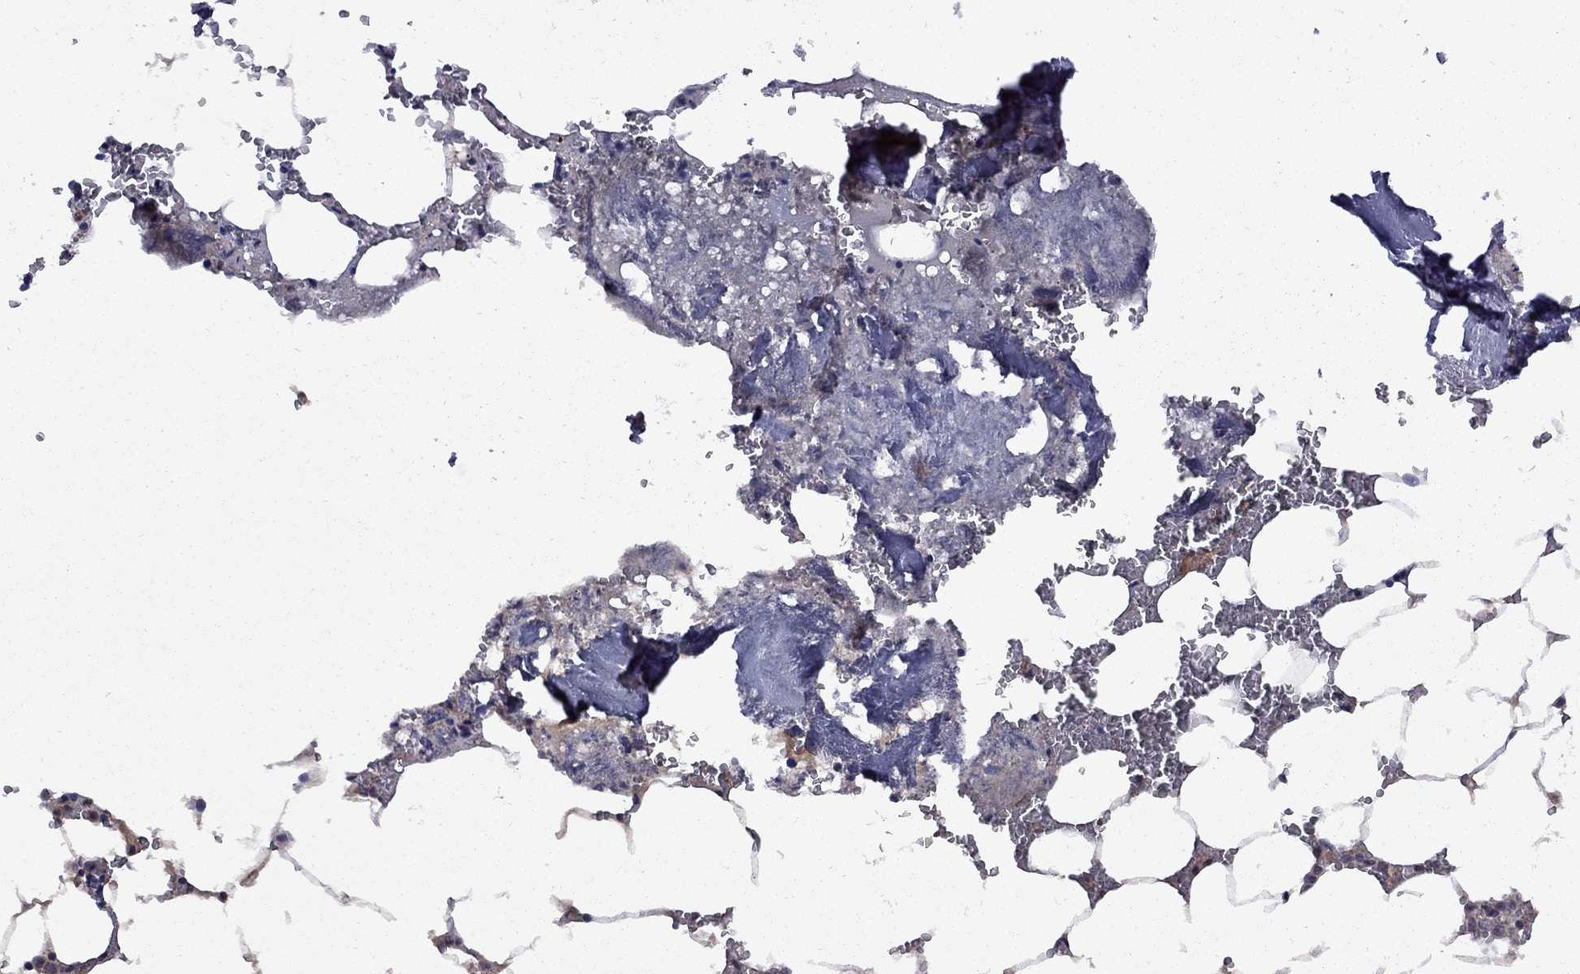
{"staining": {"intensity": "moderate", "quantity": "<25%", "location": "cytoplasmic/membranous"}, "tissue": "bone marrow", "cell_type": "Hematopoietic cells", "image_type": "normal", "snomed": [{"axis": "morphology", "description": "Normal tissue, NOS"}, {"axis": "topography", "description": "Bone marrow"}], "caption": "Protein expression by immunohistochemistry (IHC) exhibits moderate cytoplasmic/membranous expression in about <25% of hematopoietic cells in normal bone marrow. (DAB (3,3'-diaminobenzidine) IHC, brown staining for protein, blue staining for nuclei).", "gene": "IPP", "patient": {"sex": "male", "age": 54}}